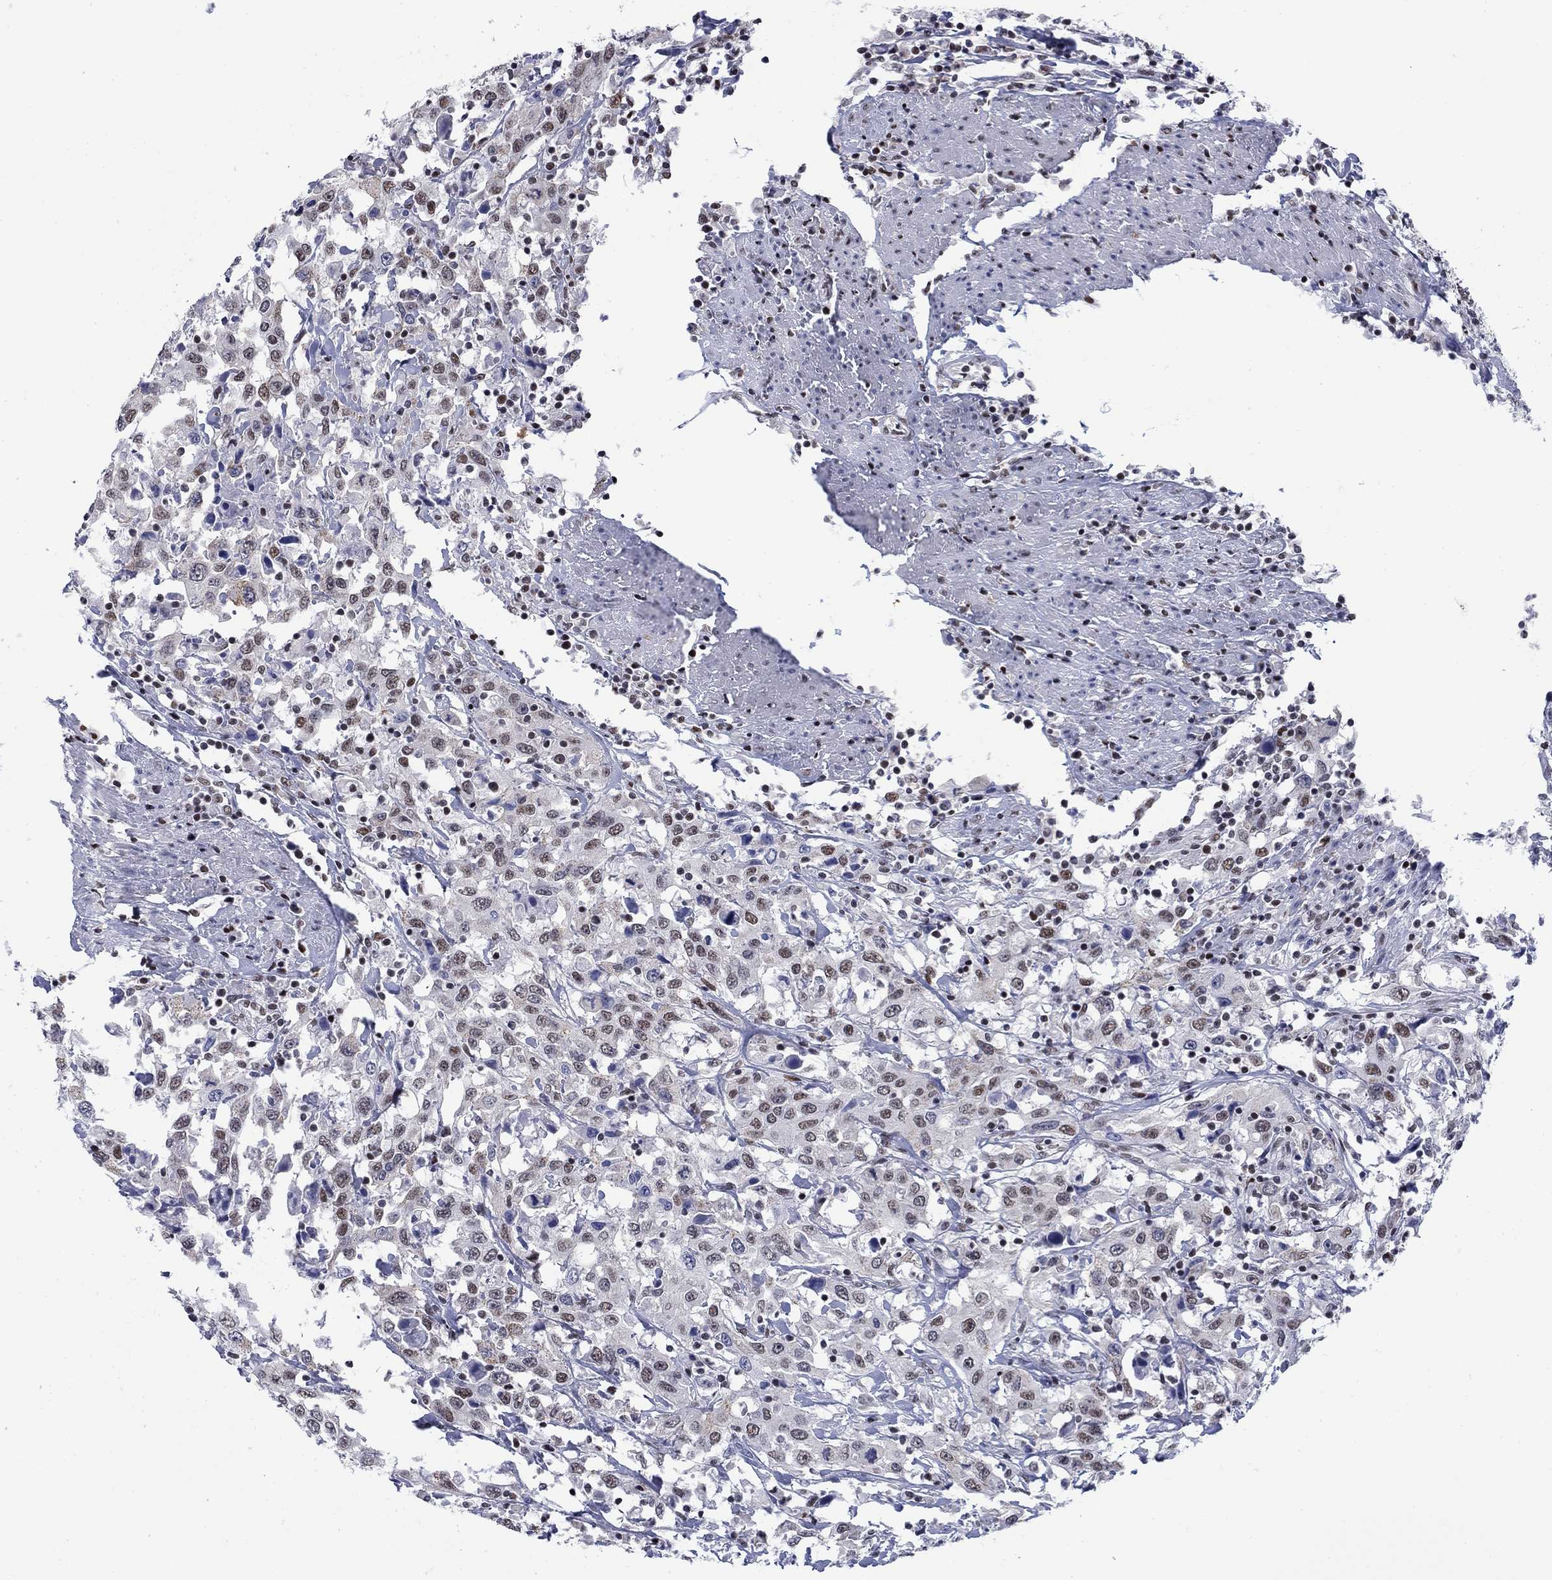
{"staining": {"intensity": "moderate", "quantity": "<25%", "location": "nuclear"}, "tissue": "urothelial cancer", "cell_type": "Tumor cells", "image_type": "cancer", "snomed": [{"axis": "morphology", "description": "Urothelial carcinoma, High grade"}, {"axis": "topography", "description": "Urinary bladder"}], "caption": "High-grade urothelial carcinoma stained for a protein demonstrates moderate nuclear positivity in tumor cells. The staining was performed using DAB (3,3'-diaminobenzidine), with brown indicating positive protein expression. Nuclei are stained blue with hematoxylin.", "gene": "NPAS3", "patient": {"sex": "male", "age": 61}}